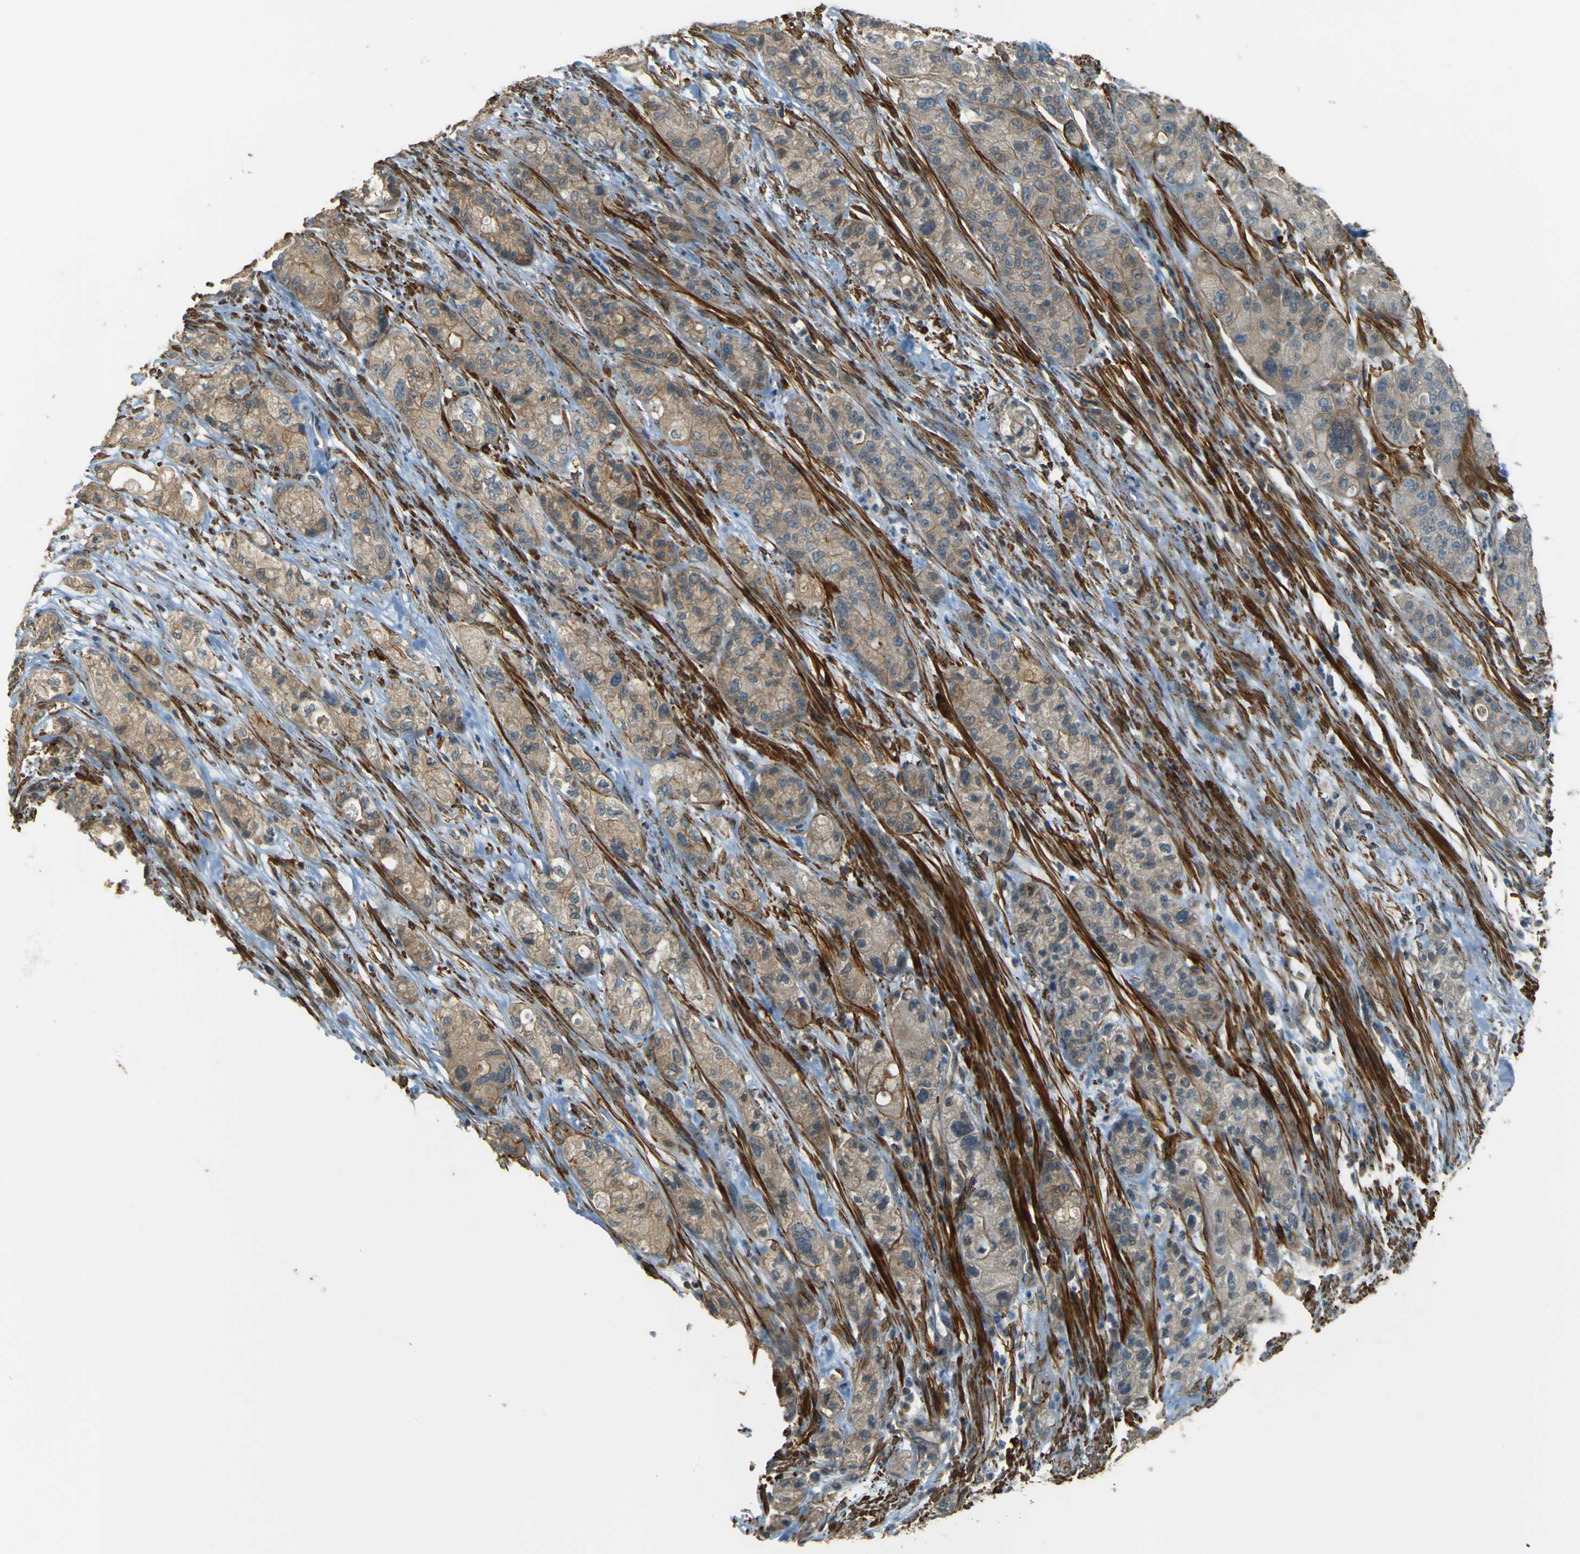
{"staining": {"intensity": "weak", "quantity": ">75%", "location": "cytoplasmic/membranous"}, "tissue": "pancreatic cancer", "cell_type": "Tumor cells", "image_type": "cancer", "snomed": [{"axis": "morphology", "description": "Adenocarcinoma, NOS"}, {"axis": "topography", "description": "Pancreas"}], "caption": "Pancreatic cancer (adenocarcinoma) was stained to show a protein in brown. There is low levels of weak cytoplasmic/membranous positivity in approximately >75% of tumor cells.", "gene": "NEXN", "patient": {"sex": "female", "age": 78}}